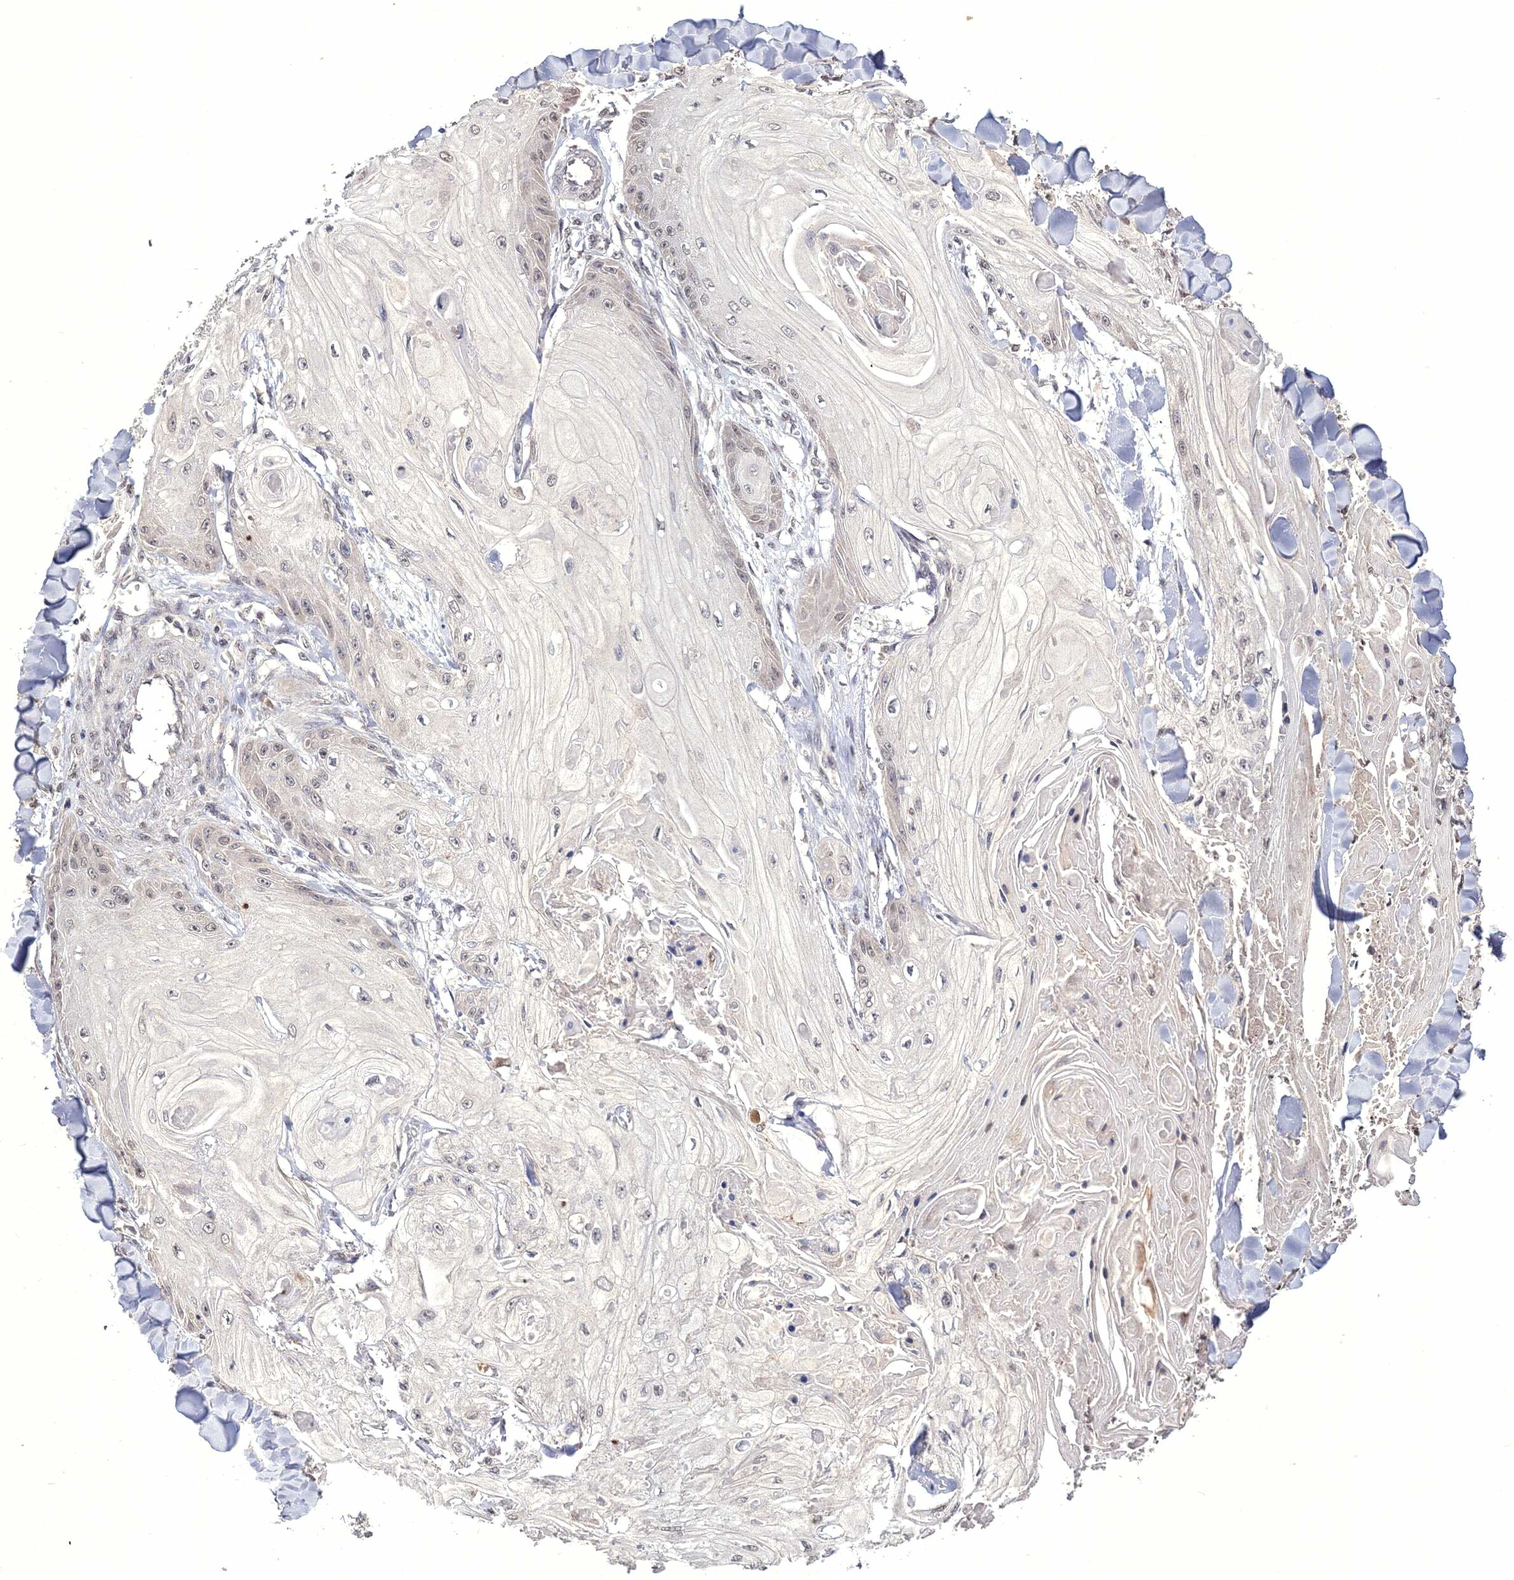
{"staining": {"intensity": "weak", "quantity": ">75%", "location": "nuclear"}, "tissue": "skin cancer", "cell_type": "Tumor cells", "image_type": "cancer", "snomed": [{"axis": "morphology", "description": "Squamous cell carcinoma, NOS"}, {"axis": "topography", "description": "Skin"}], "caption": "Immunohistochemistry (IHC) image of neoplastic tissue: skin cancer (squamous cell carcinoma) stained using immunohistochemistry demonstrates low levels of weak protein expression localized specifically in the nuclear of tumor cells, appearing as a nuclear brown color.", "gene": "GPN1", "patient": {"sex": "male", "age": 74}}